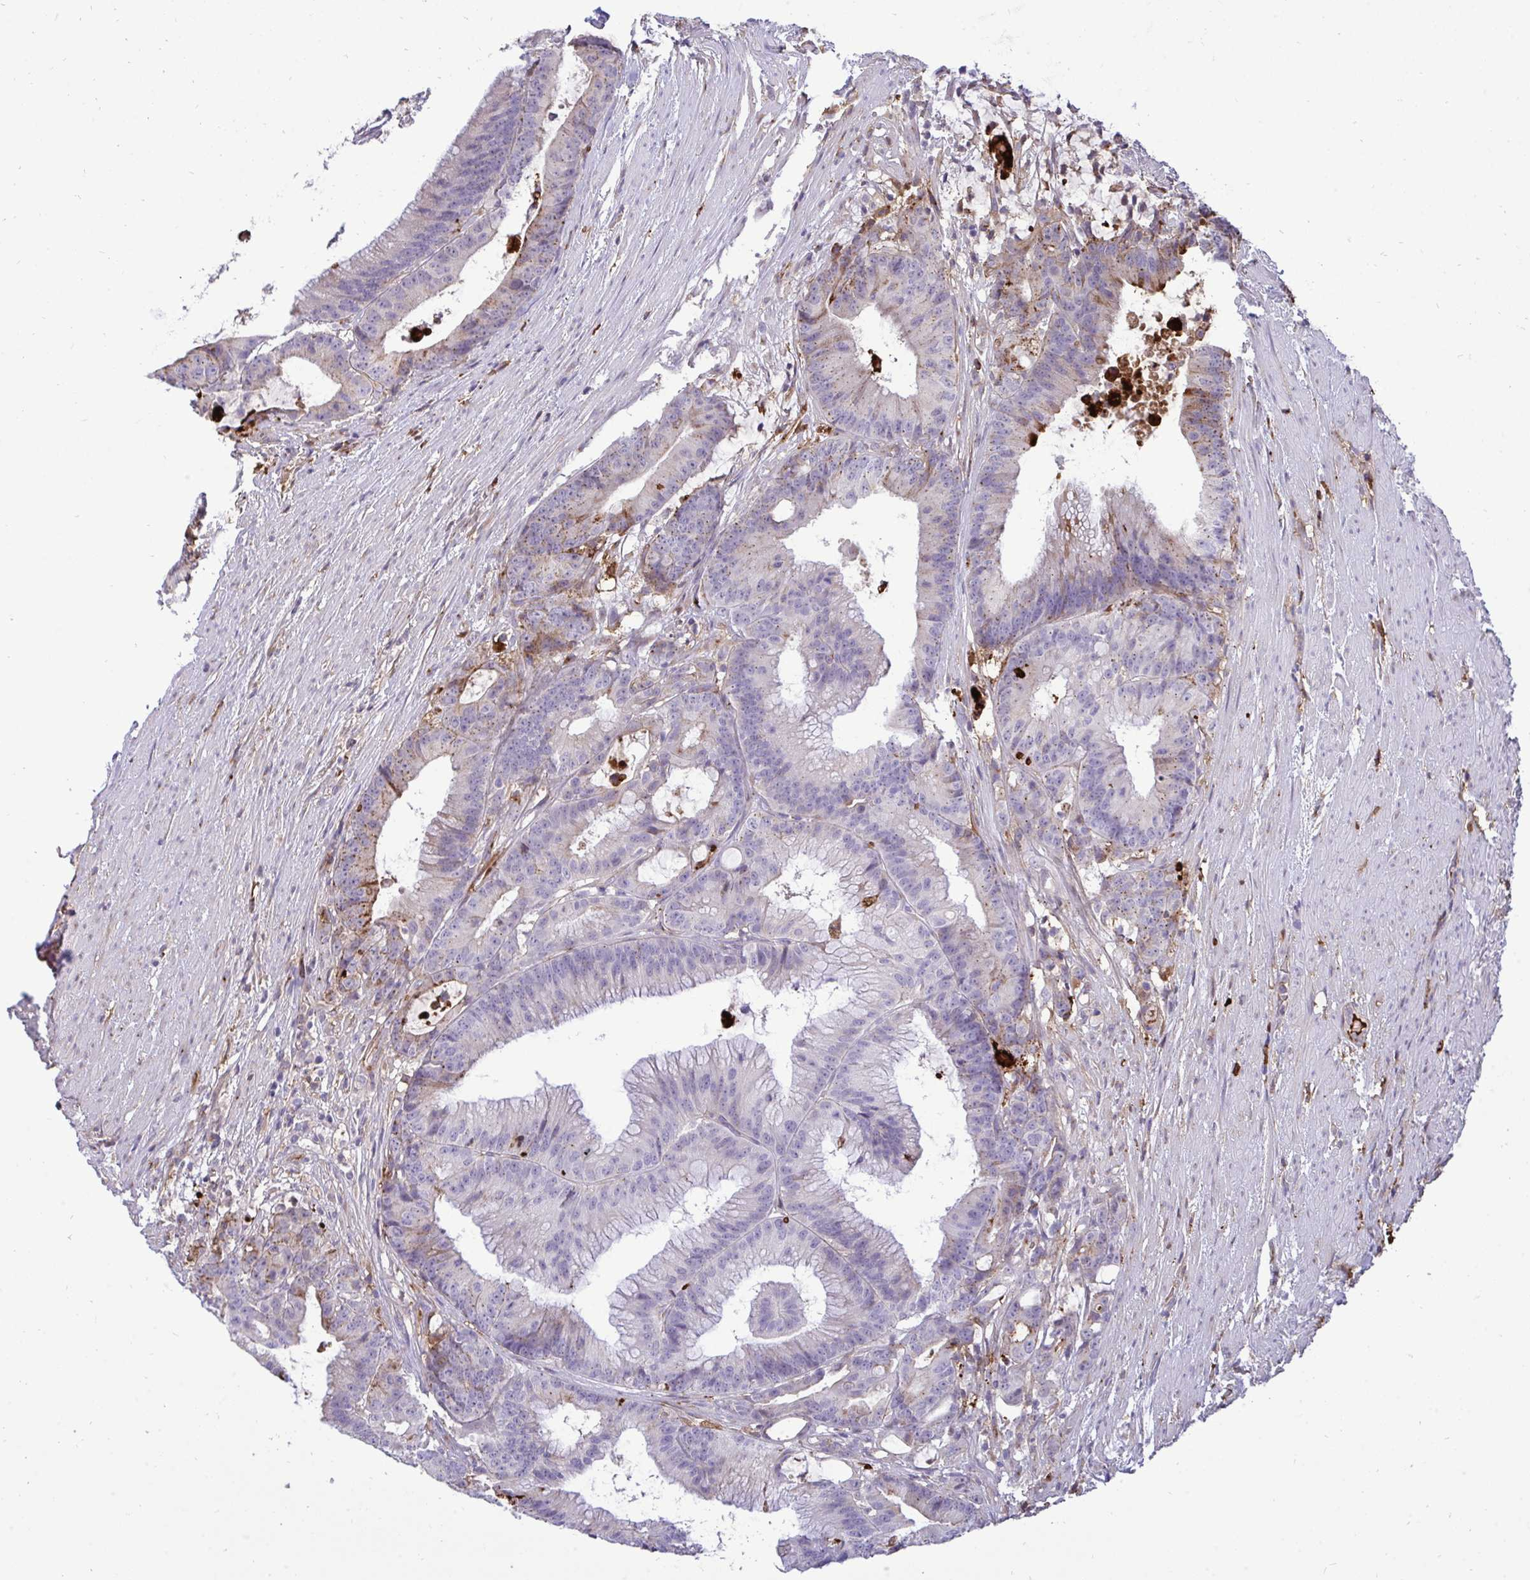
{"staining": {"intensity": "moderate", "quantity": "<25%", "location": "cytoplasmic/membranous"}, "tissue": "colorectal cancer", "cell_type": "Tumor cells", "image_type": "cancer", "snomed": [{"axis": "morphology", "description": "Adenocarcinoma, NOS"}, {"axis": "topography", "description": "Colon"}], "caption": "Human colorectal adenocarcinoma stained for a protein (brown) shows moderate cytoplasmic/membranous positive expression in about <25% of tumor cells.", "gene": "F2", "patient": {"sex": "female", "age": 78}}